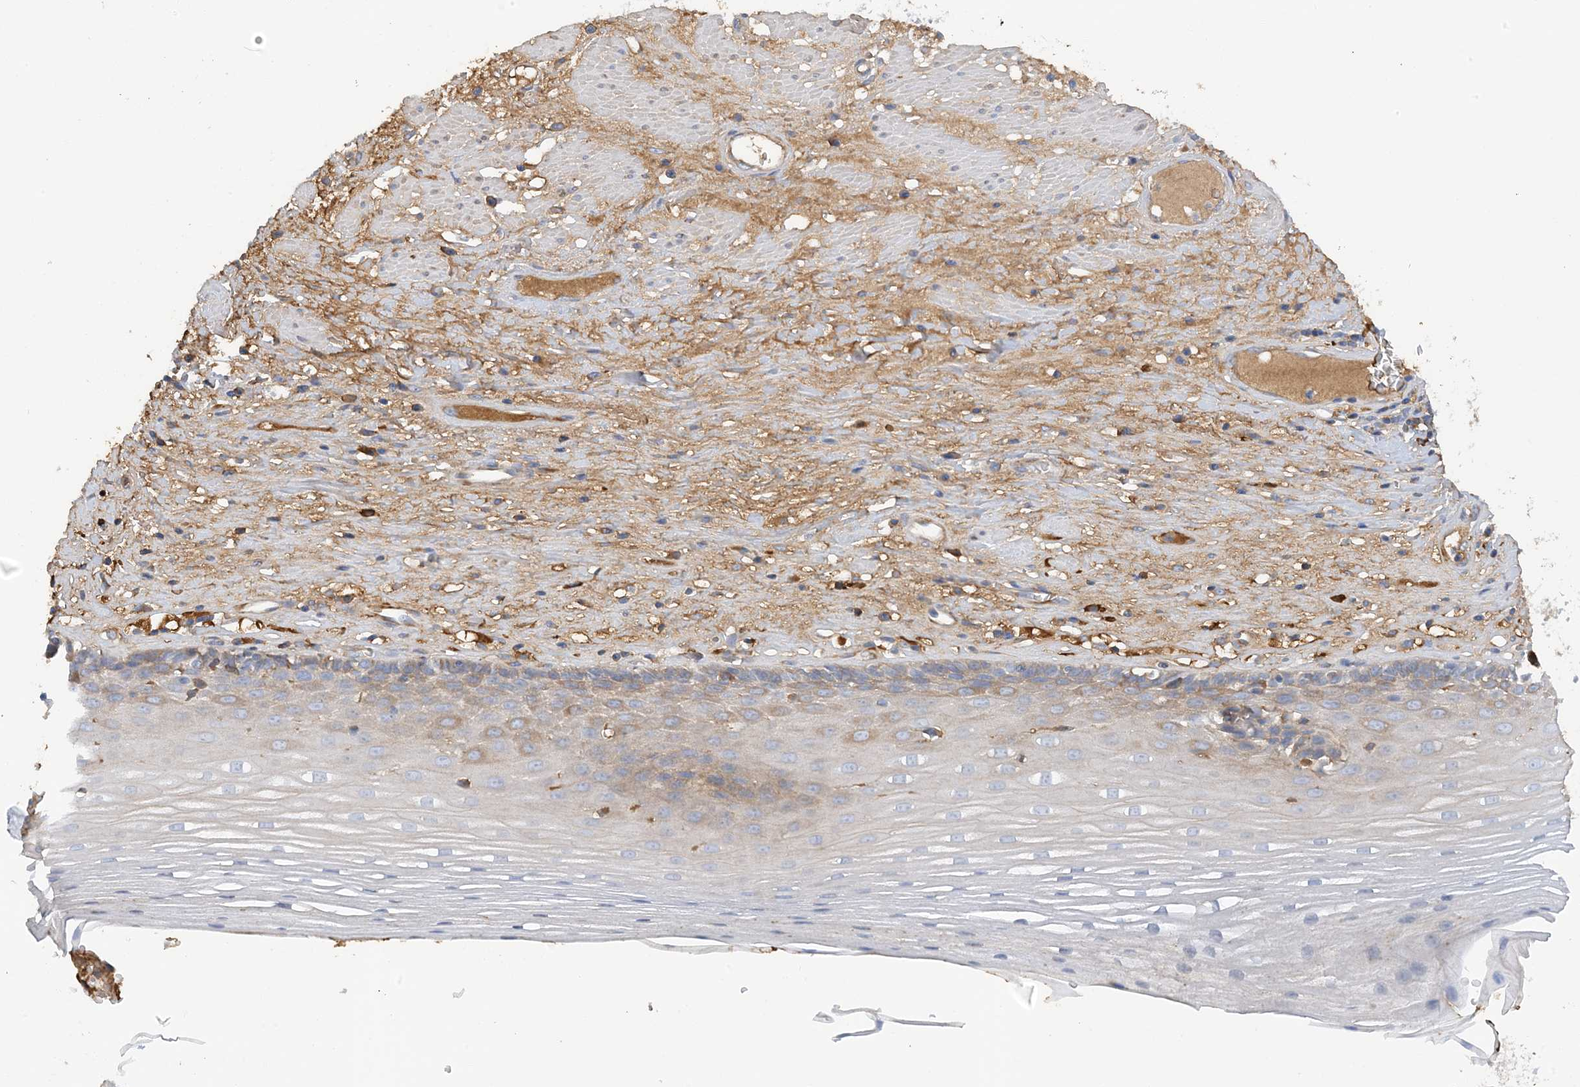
{"staining": {"intensity": "weak", "quantity": "<25%", "location": "cytoplasmic/membranous"}, "tissue": "esophagus", "cell_type": "Squamous epithelial cells", "image_type": "normal", "snomed": [{"axis": "morphology", "description": "Normal tissue, NOS"}, {"axis": "topography", "description": "Esophagus"}], "caption": "Image shows no significant protein positivity in squamous epithelial cells of benign esophagus. Brightfield microscopy of IHC stained with DAB (3,3'-diaminobenzidine) (brown) and hematoxylin (blue), captured at high magnification.", "gene": "SLC5A11", "patient": {"sex": "male", "age": 62}}